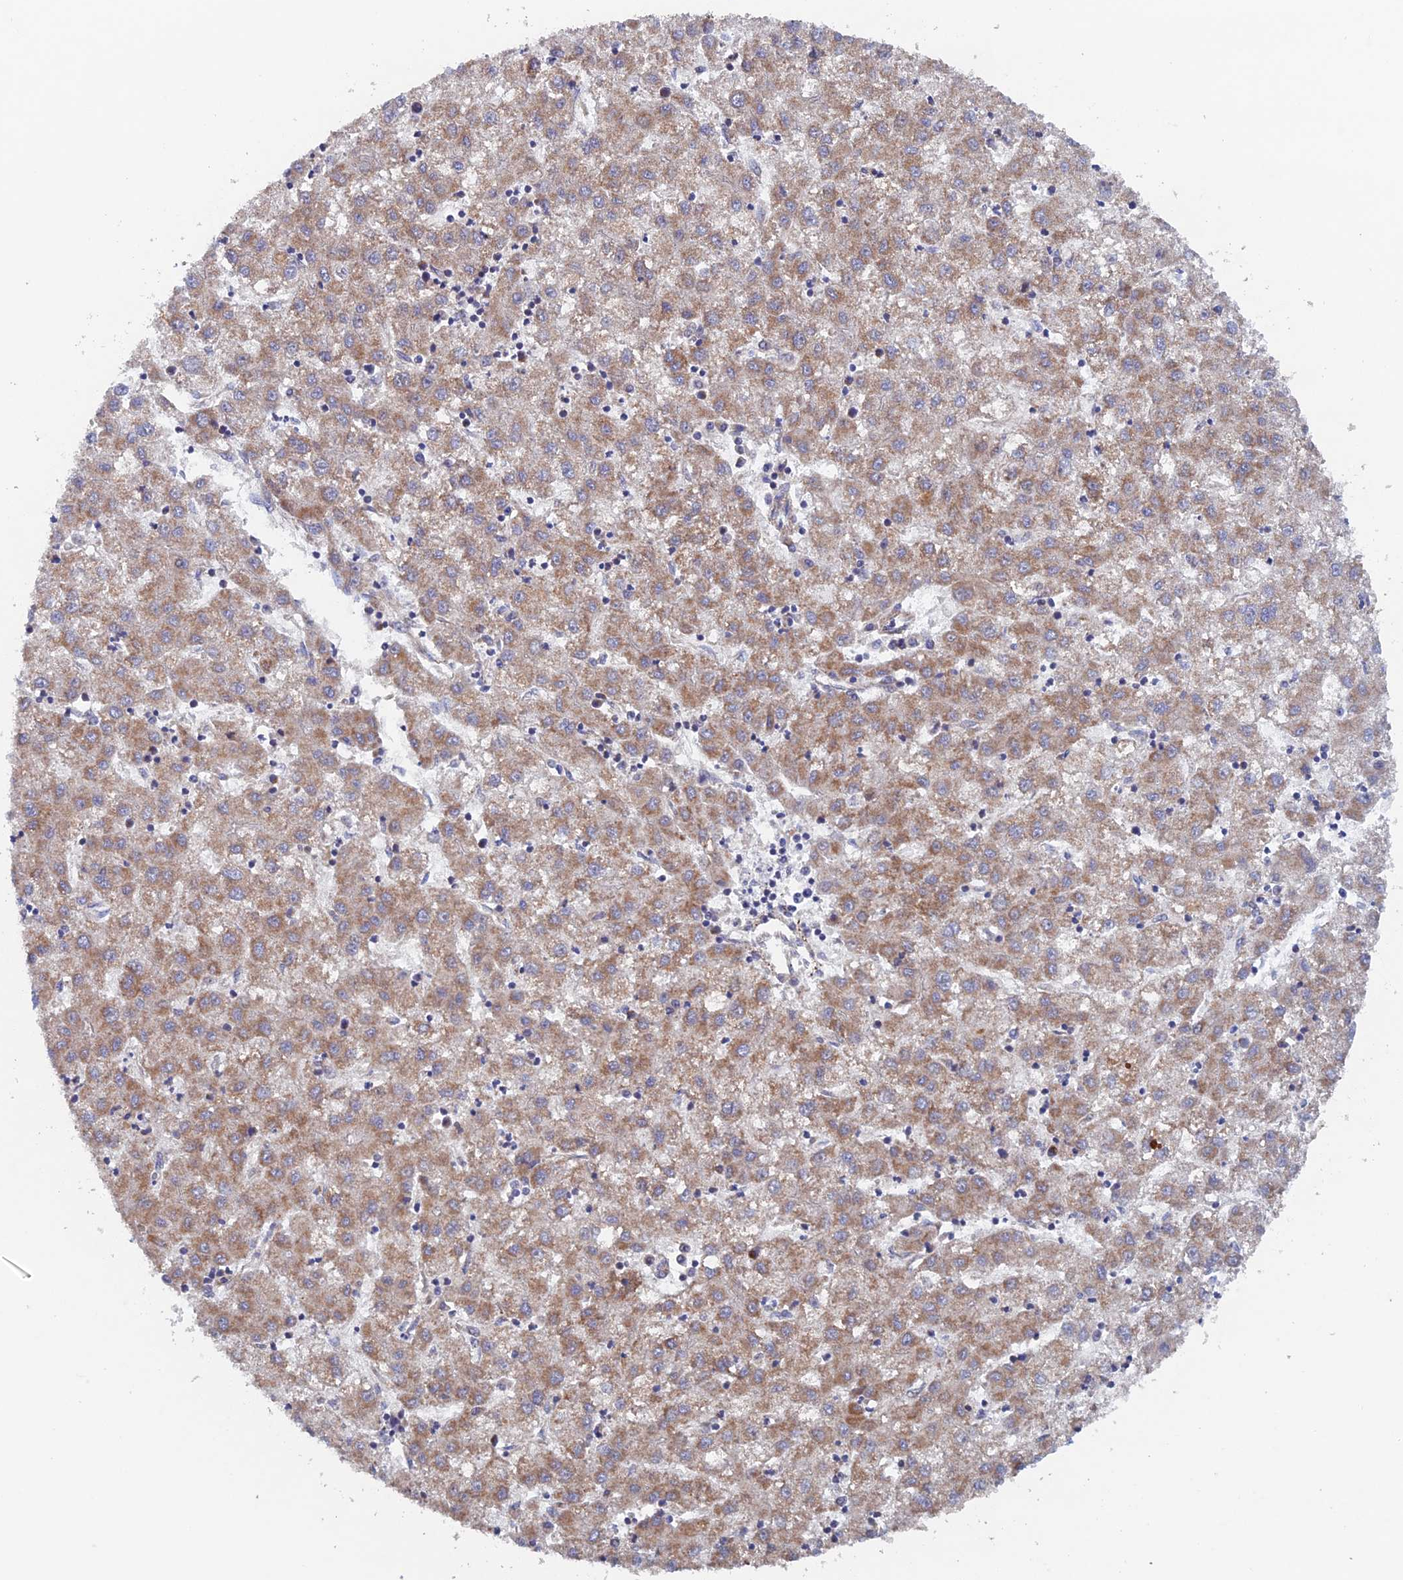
{"staining": {"intensity": "moderate", "quantity": ">75%", "location": "cytoplasmic/membranous"}, "tissue": "liver cancer", "cell_type": "Tumor cells", "image_type": "cancer", "snomed": [{"axis": "morphology", "description": "Carcinoma, Hepatocellular, NOS"}, {"axis": "topography", "description": "Liver"}], "caption": "Immunohistochemical staining of hepatocellular carcinoma (liver) shows medium levels of moderate cytoplasmic/membranous protein expression in about >75% of tumor cells. (IHC, brightfield microscopy, high magnification).", "gene": "MRPL1", "patient": {"sex": "male", "age": 72}}